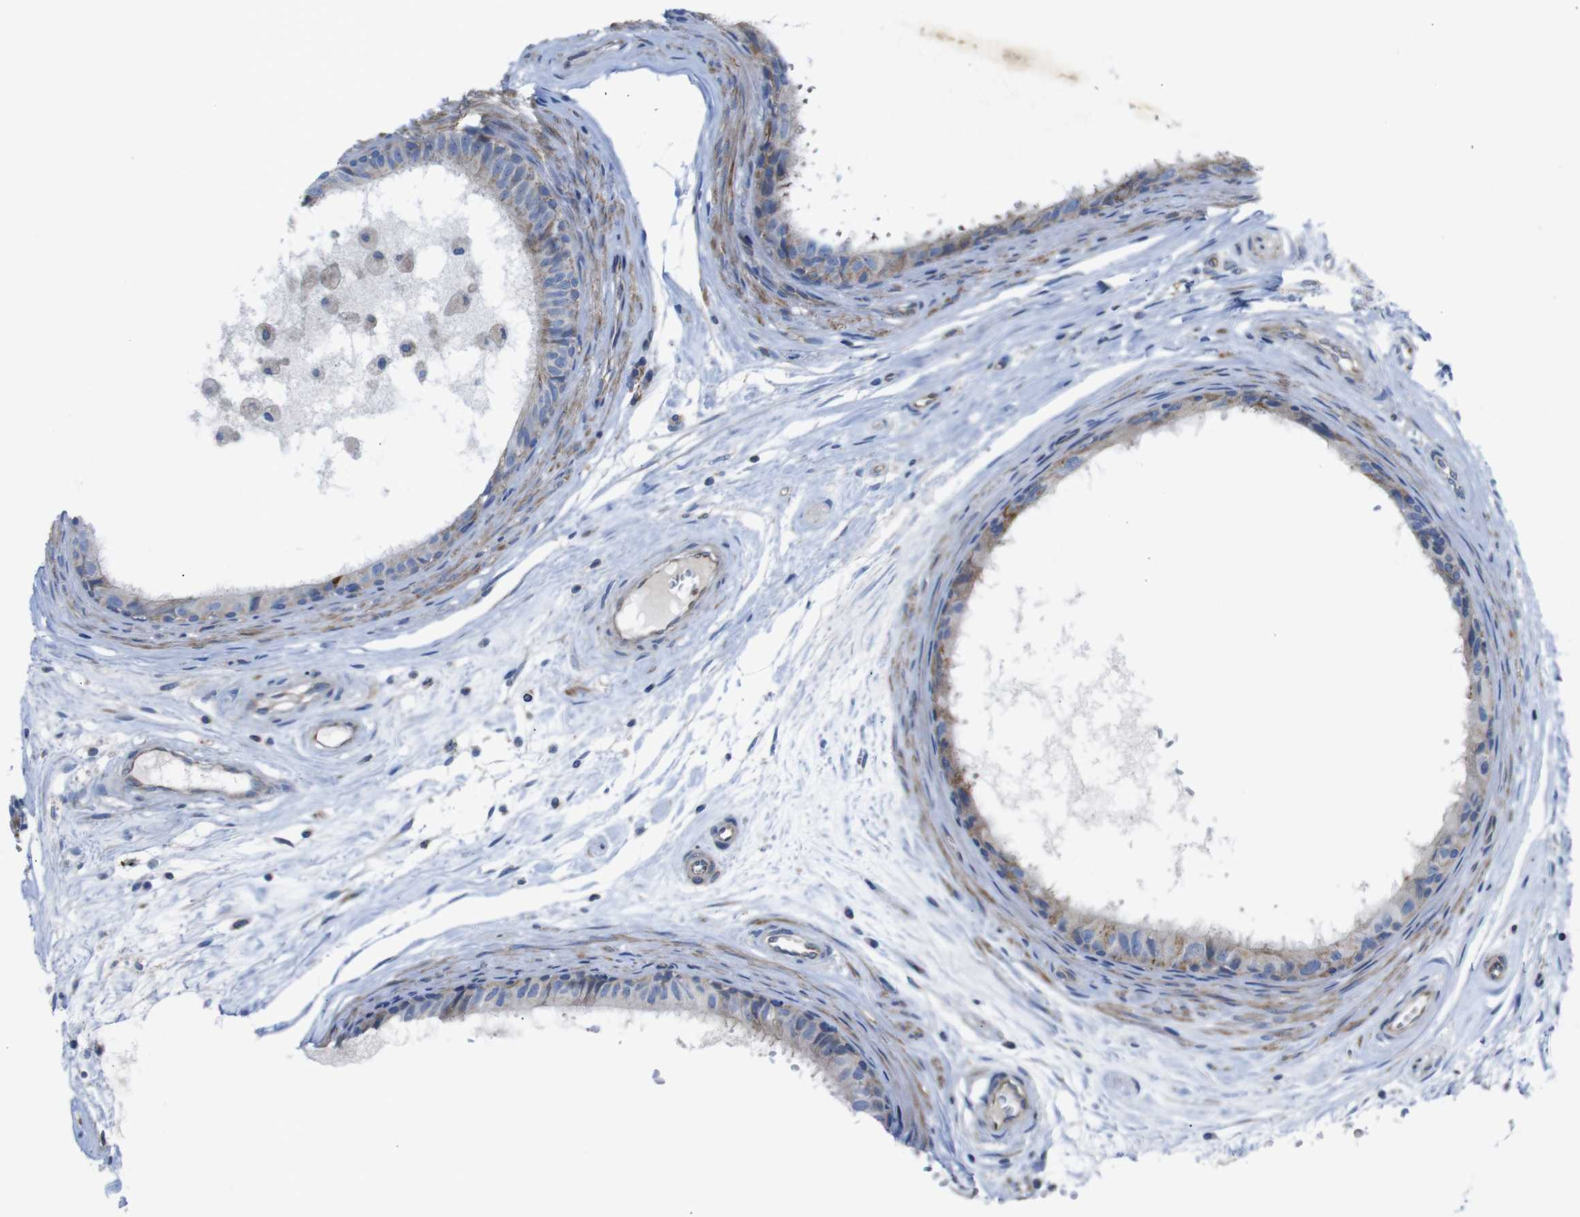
{"staining": {"intensity": "moderate", "quantity": "<25%", "location": "cytoplasmic/membranous"}, "tissue": "epididymis", "cell_type": "Glandular cells", "image_type": "normal", "snomed": [{"axis": "morphology", "description": "Normal tissue, NOS"}, {"axis": "morphology", "description": "Inflammation, NOS"}, {"axis": "topography", "description": "Epididymis"}], "caption": "Epididymis stained with DAB IHC shows low levels of moderate cytoplasmic/membranous positivity in about <25% of glandular cells. The staining was performed using DAB to visualize the protein expression in brown, while the nuclei were stained in blue with hematoxylin (Magnification: 20x).", "gene": "PDCD1LG2", "patient": {"sex": "male", "age": 85}}